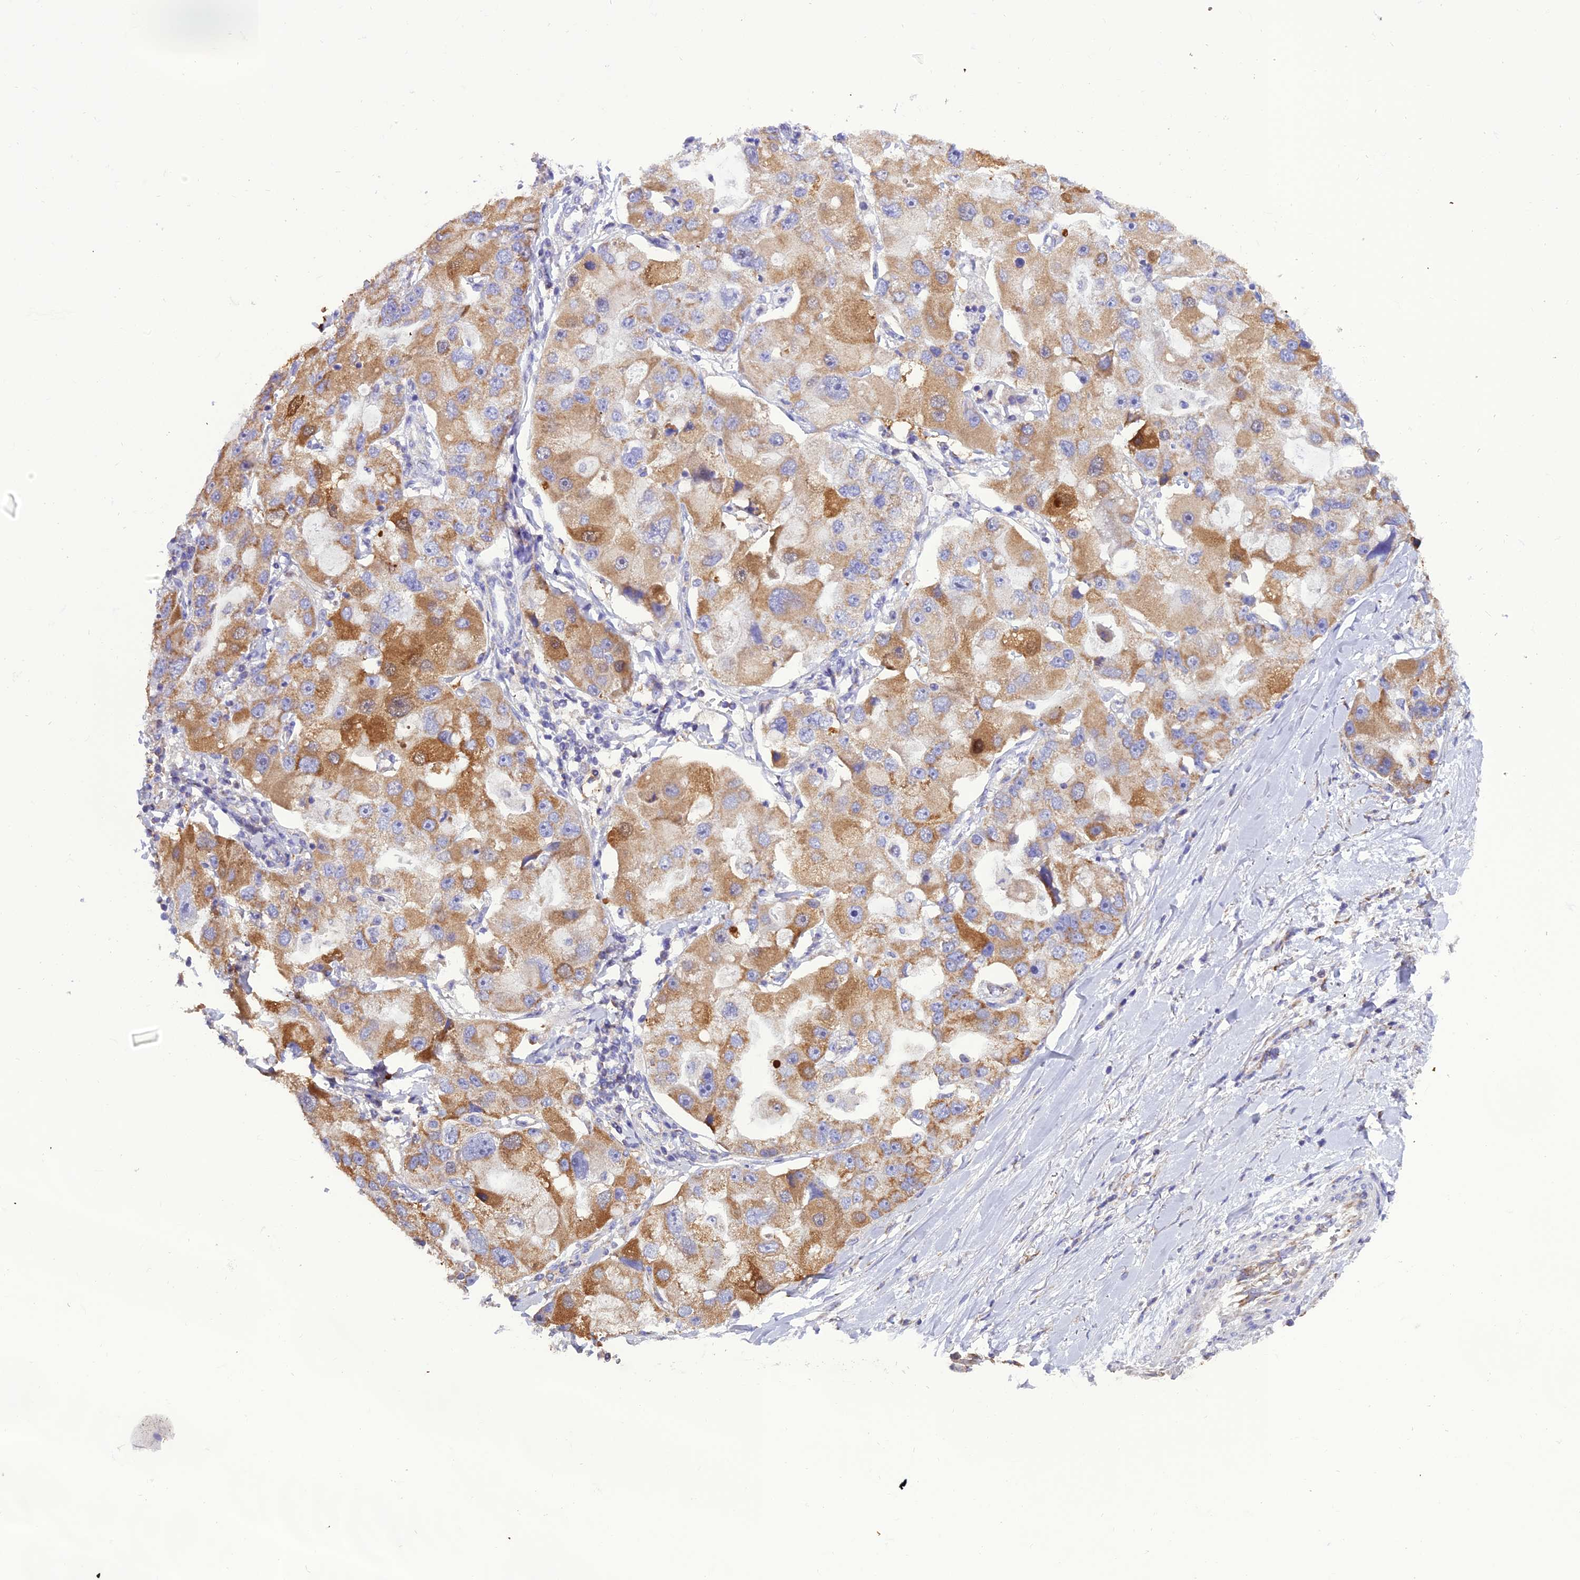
{"staining": {"intensity": "moderate", "quantity": ">75%", "location": "cytoplasmic/membranous"}, "tissue": "lung cancer", "cell_type": "Tumor cells", "image_type": "cancer", "snomed": [{"axis": "morphology", "description": "Adenocarcinoma, NOS"}, {"axis": "topography", "description": "Lung"}], "caption": "This is an image of IHC staining of adenocarcinoma (lung), which shows moderate positivity in the cytoplasmic/membranous of tumor cells.", "gene": "GPD1", "patient": {"sex": "female", "age": 54}}